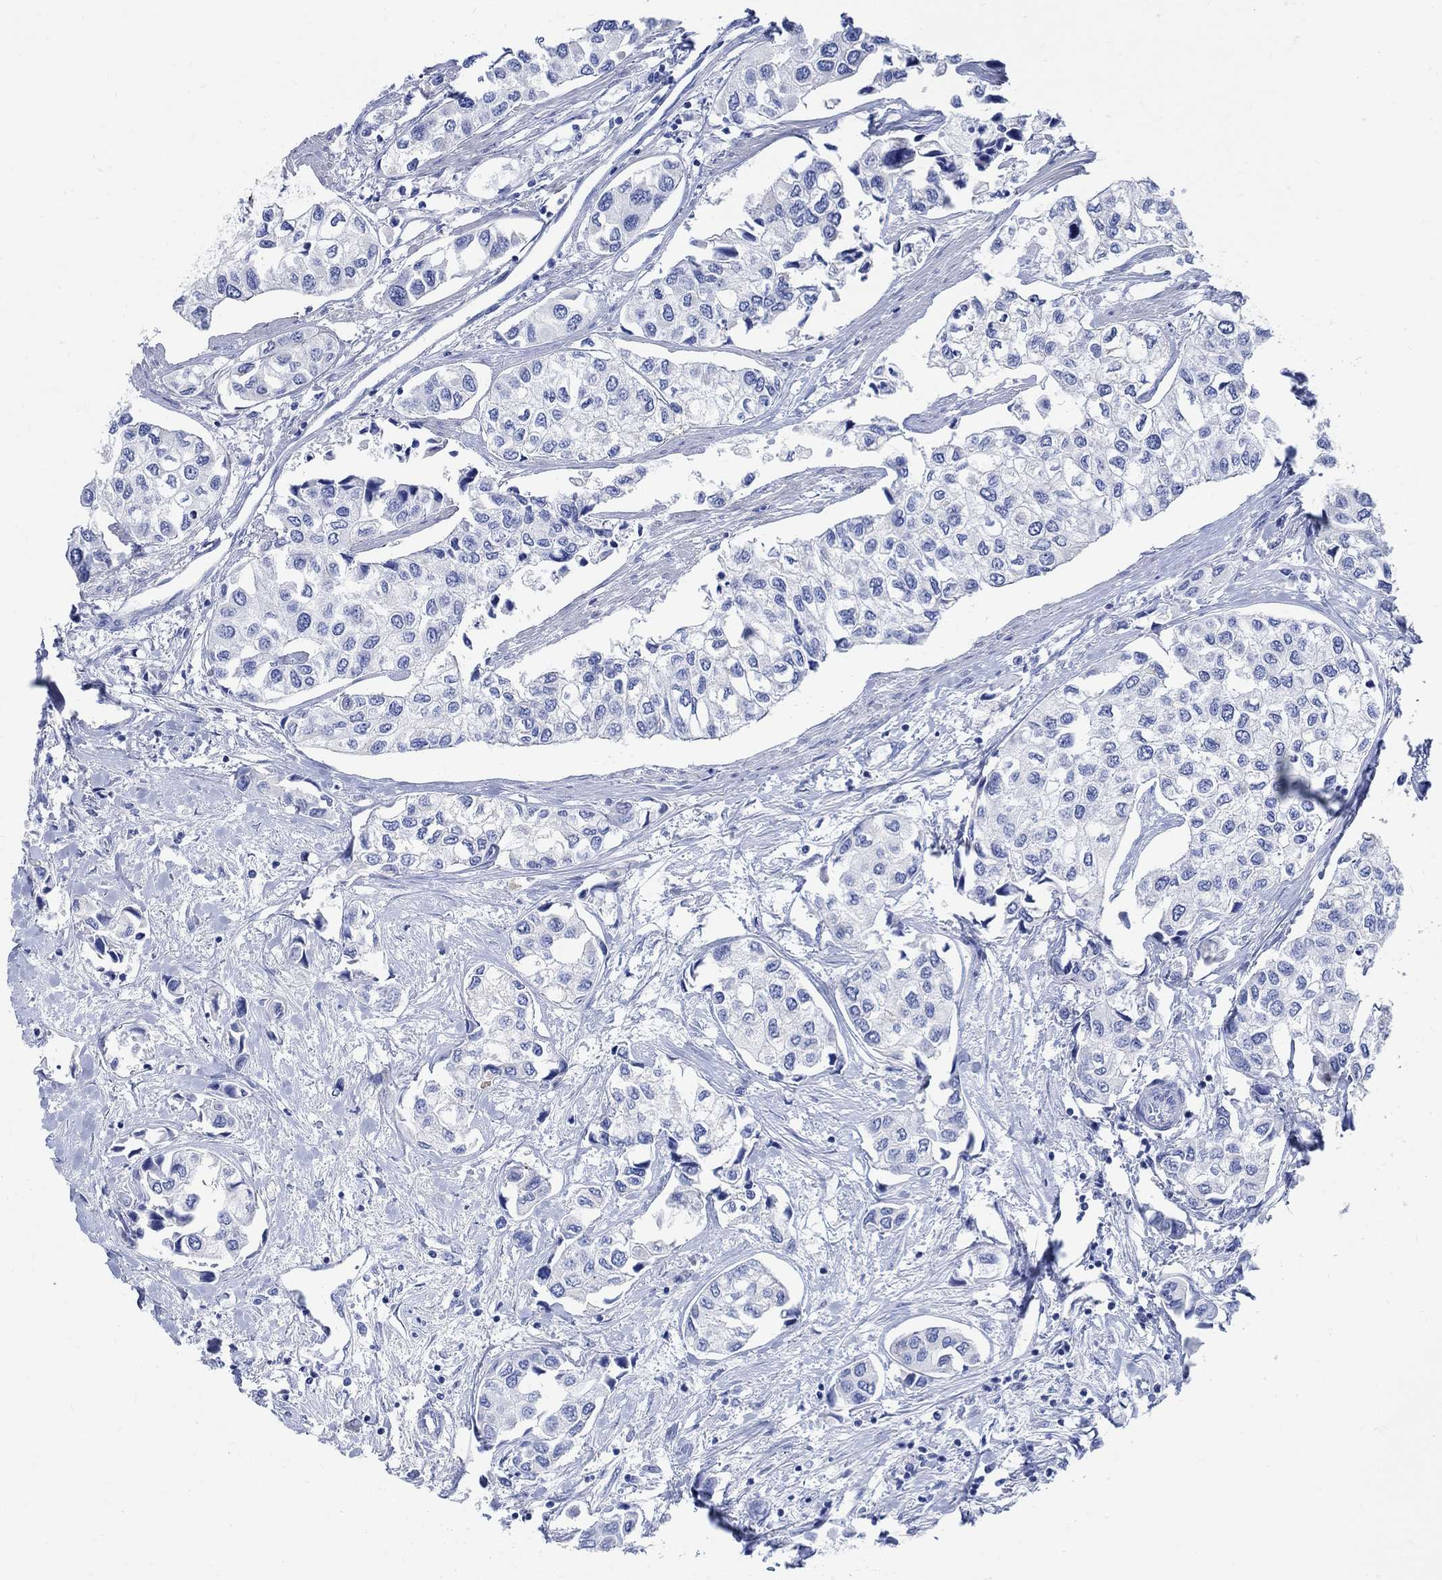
{"staining": {"intensity": "negative", "quantity": "none", "location": "none"}, "tissue": "urothelial cancer", "cell_type": "Tumor cells", "image_type": "cancer", "snomed": [{"axis": "morphology", "description": "Urothelial carcinoma, High grade"}, {"axis": "topography", "description": "Urinary bladder"}], "caption": "Immunohistochemistry histopathology image of high-grade urothelial carcinoma stained for a protein (brown), which shows no staining in tumor cells.", "gene": "CAMK2N1", "patient": {"sex": "male", "age": 73}}